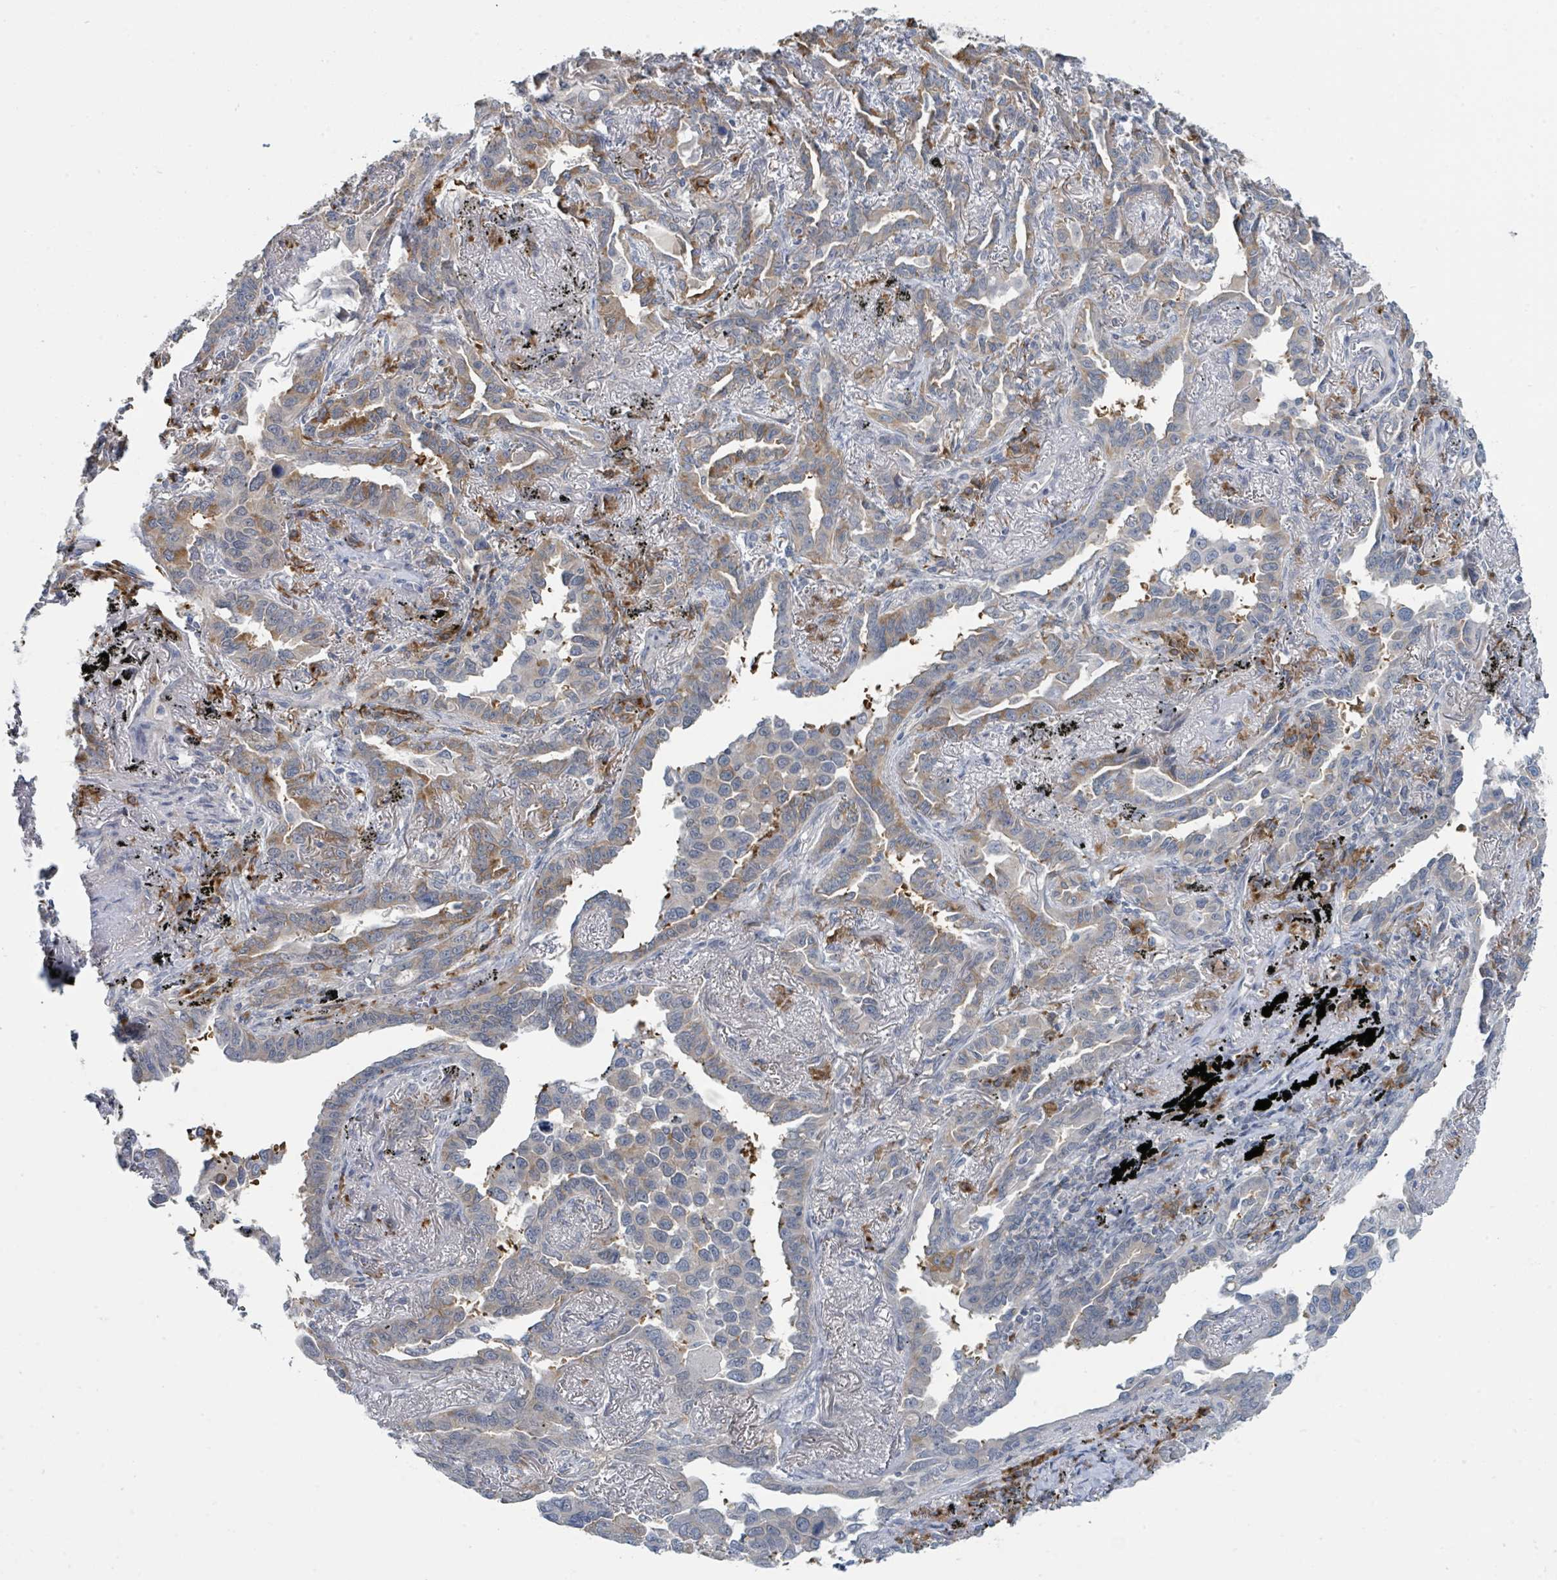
{"staining": {"intensity": "moderate", "quantity": "25%-75%", "location": "cytoplasmic/membranous"}, "tissue": "lung cancer", "cell_type": "Tumor cells", "image_type": "cancer", "snomed": [{"axis": "morphology", "description": "Adenocarcinoma, NOS"}, {"axis": "topography", "description": "Lung"}], "caption": "The histopathology image displays immunohistochemical staining of adenocarcinoma (lung). There is moderate cytoplasmic/membranous expression is seen in about 25%-75% of tumor cells.", "gene": "ANKRD55", "patient": {"sex": "male", "age": 67}}